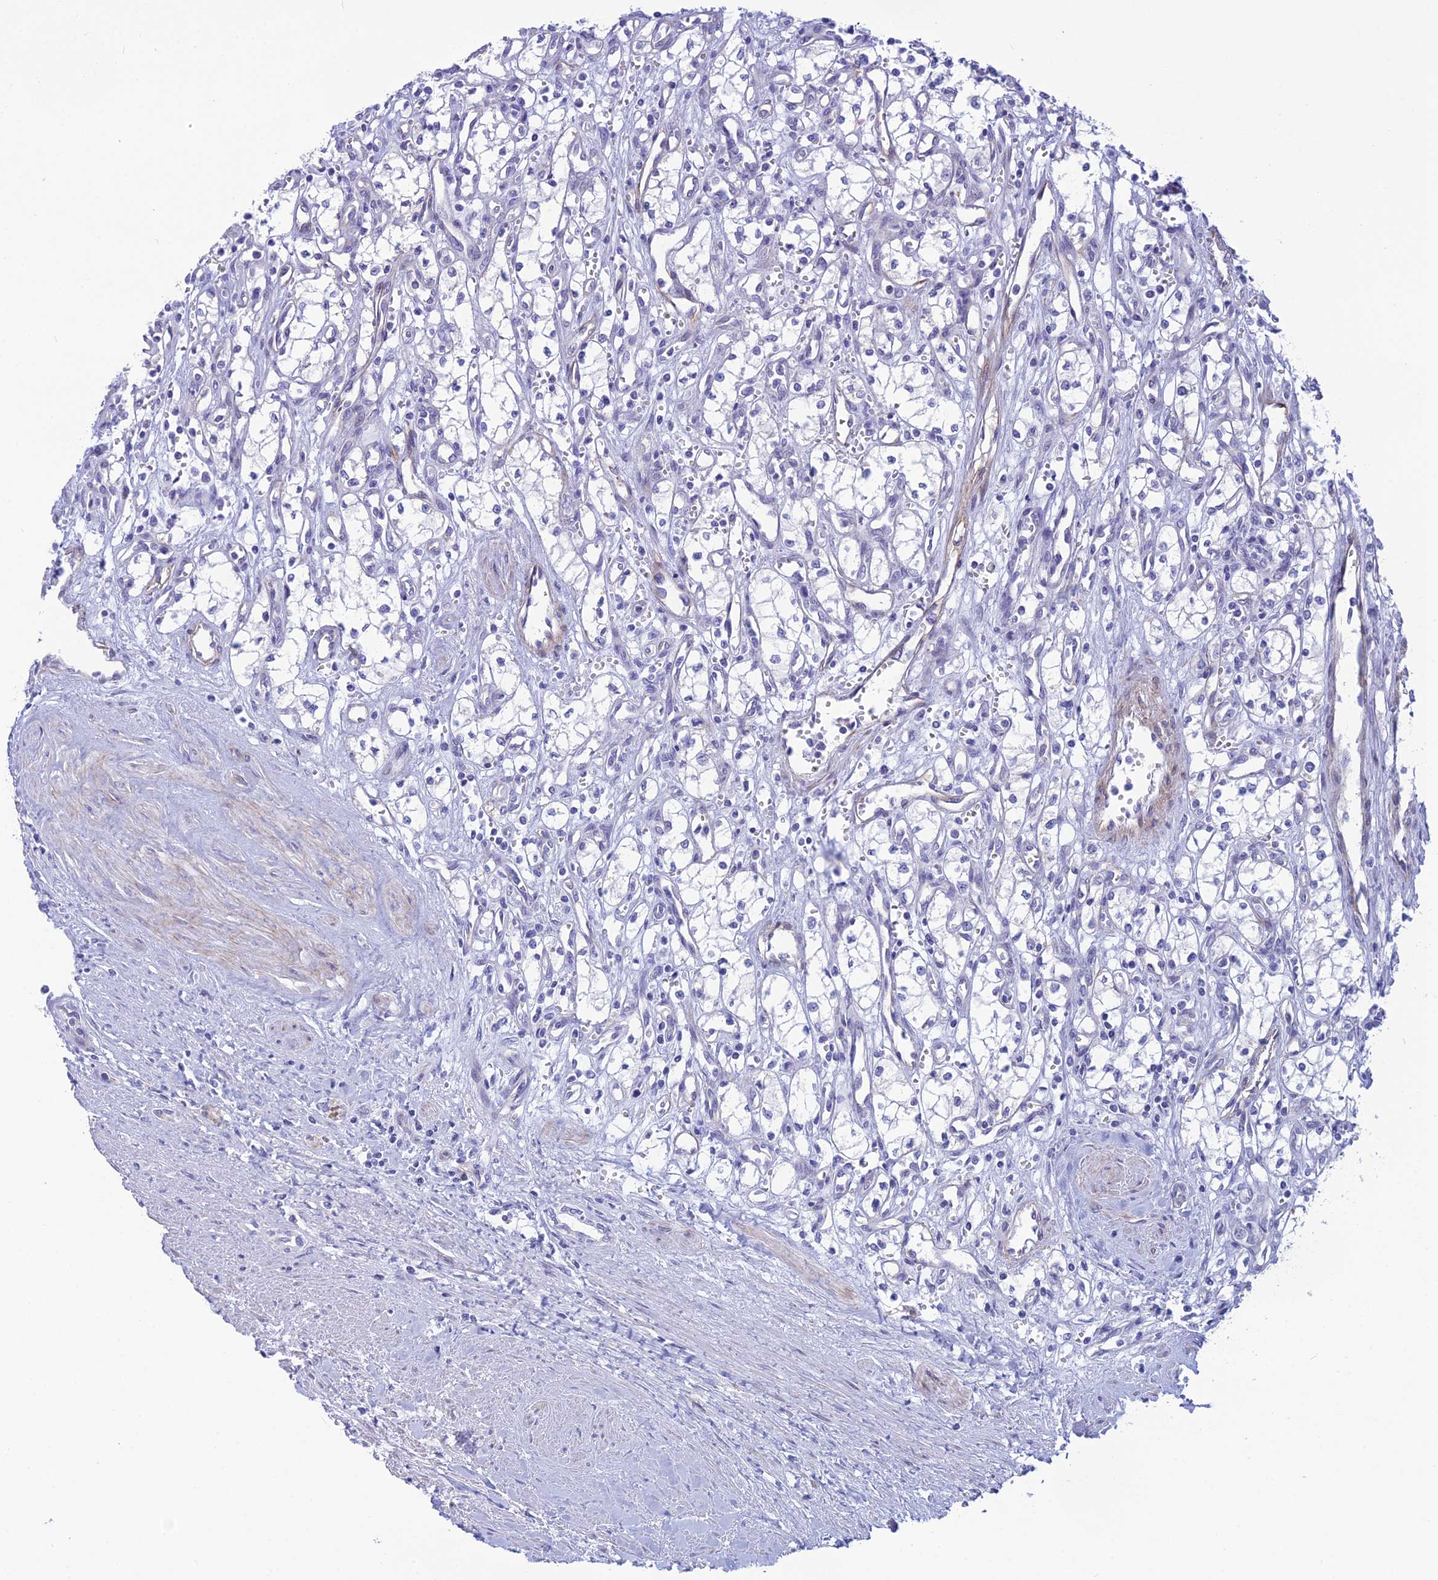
{"staining": {"intensity": "negative", "quantity": "none", "location": "none"}, "tissue": "renal cancer", "cell_type": "Tumor cells", "image_type": "cancer", "snomed": [{"axis": "morphology", "description": "Adenocarcinoma, NOS"}, {"axis": "topography", "description": "Kidney"}], "caption": "IHC histopathology image of neoplastic tissue: renal adenocarcinoma stained with DAB (3,3'-diaminobenzidine) shows no significant protein staining in tumor cells.", "gene": "POMGNT1", "patient": {"sex": "male", "age": 59}}